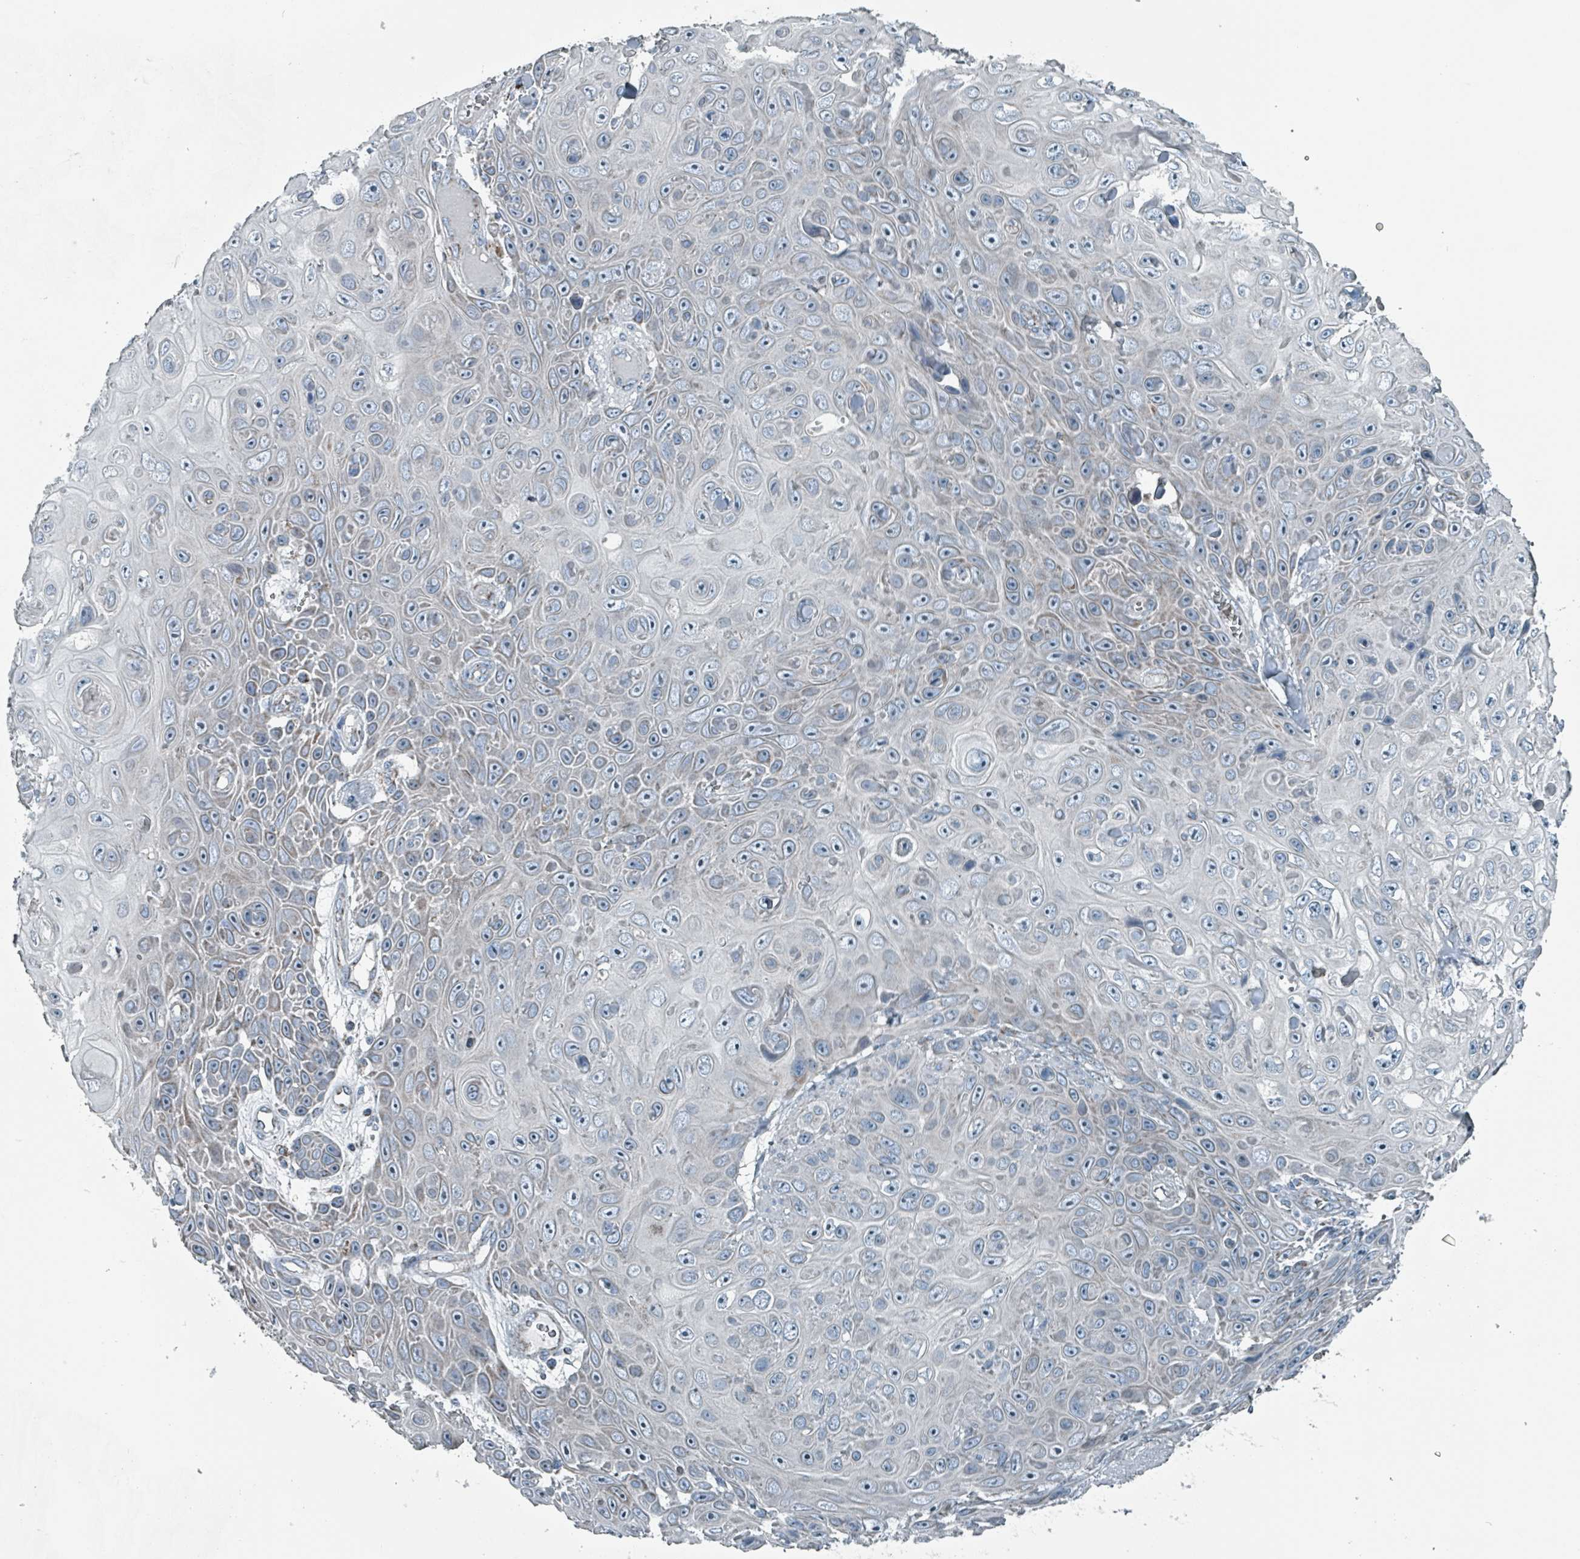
{"staining": {"intensity": "weak", "quantity": "25%-75%", "location": "cytoplasmic/membranous"}, "tissue": "skin cancer", "cell_type": "Tumor cells", "image_type": "cancer", "snomed": [{"axis": "morphology", "description": "Squamous cell carcinoma, NOS"}, {"axis": "topography", "description": "Skin"}], "caption": "A brown stain highlights weak cytoplasmic/membranous staining of a protein in squamous cell carcinoma (skin) tumor cells.", "gene": "ABHD18", "patient": {"sex": "male", "age": 82}}